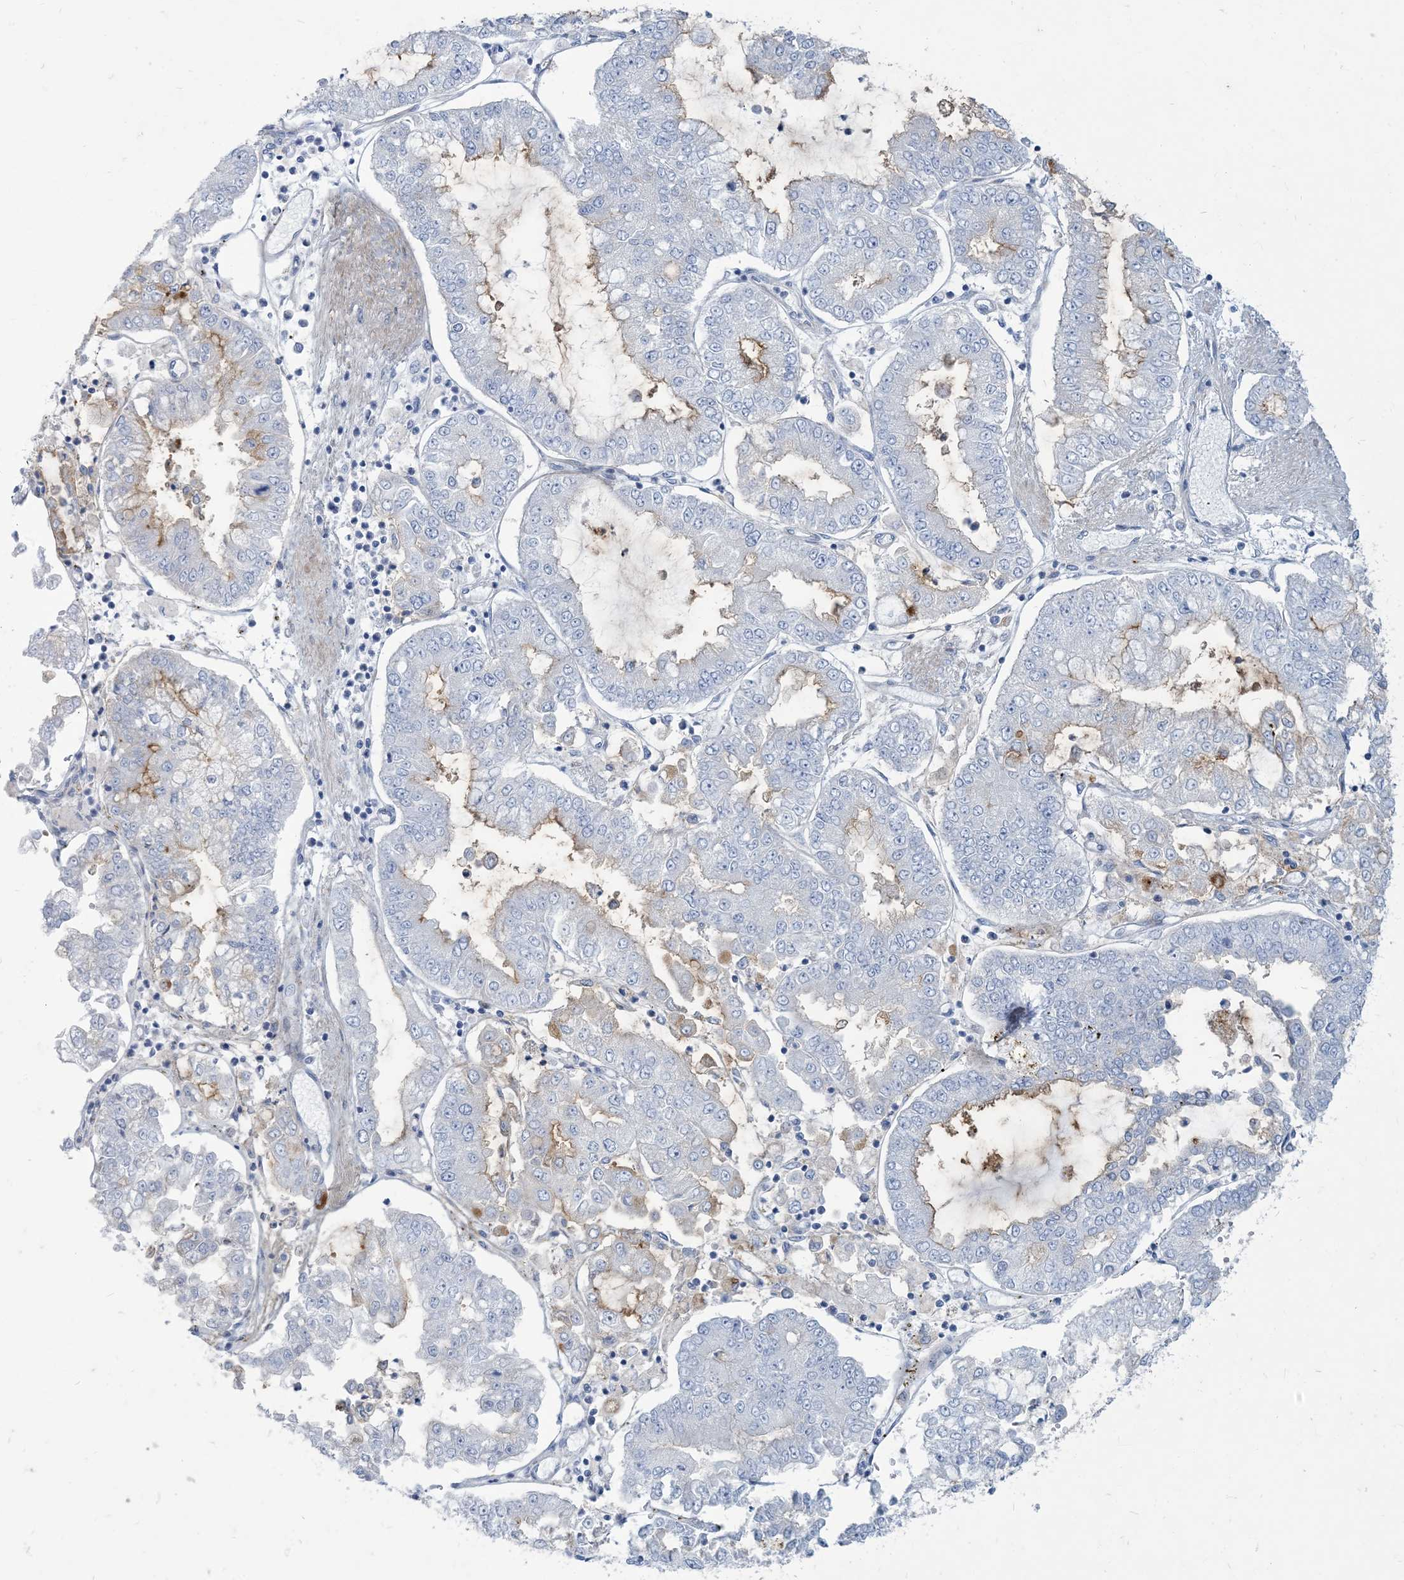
{"staining": {"intensity": "weak", "quantity": "<25%", "location": "cytoplasmic/membranous"}, "tissue": "stomach cancer", "cell_type": "Tumor cells", "image_type": "cancer", "snomed": [{"axis": "morphology", "description": "Adenocarcinoma, NOS"}, {"axis": "topography", "description": "Stomach"}], "caption": "Tumor cells are negative for protein expression in human stomach adenocarcinoma.", "gene": "MOXD1", "patient": {"sex": "male", "age": 76}}